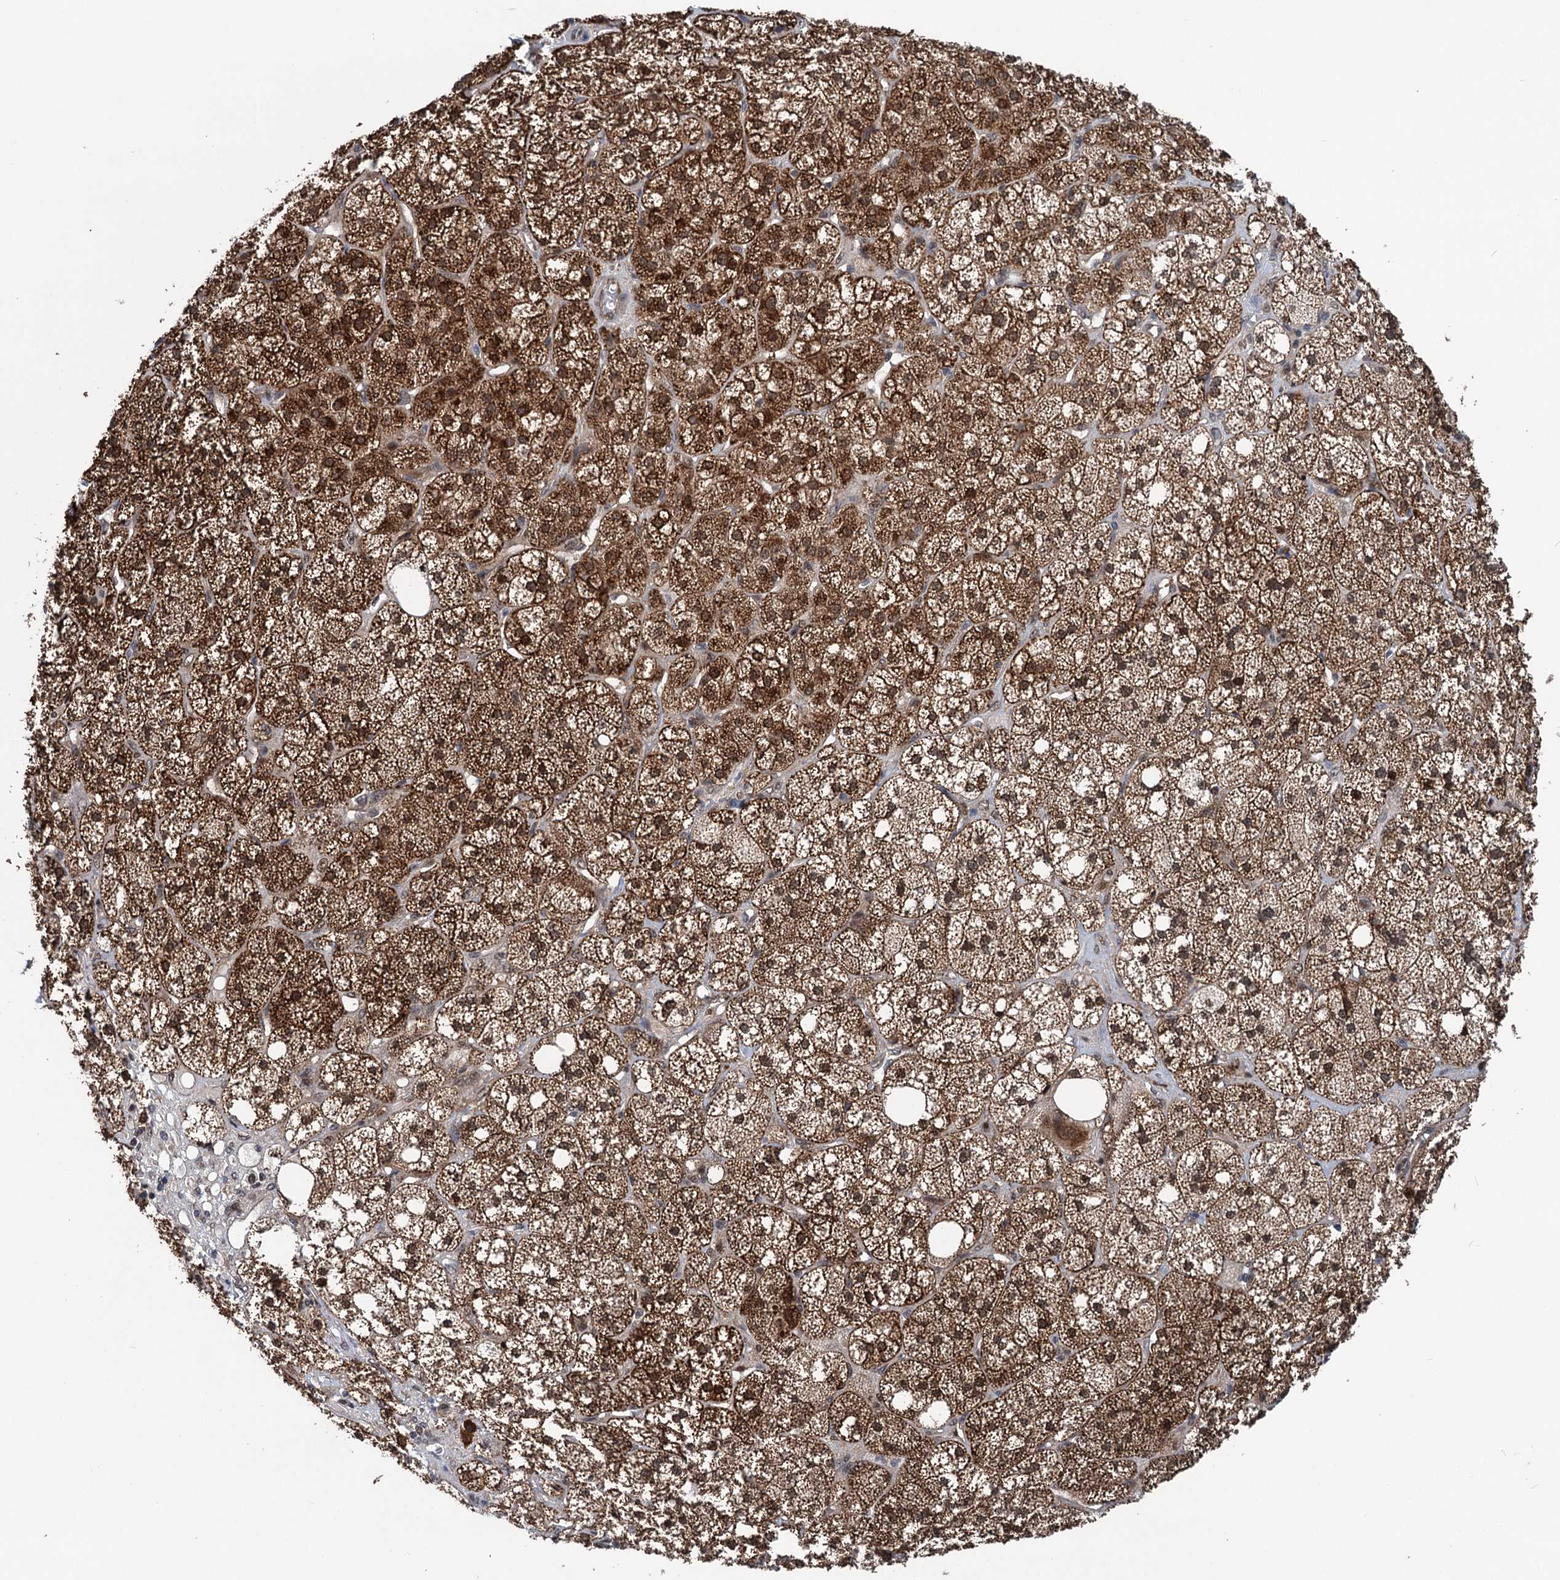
{"staining": {"intensity": "strong", "quantity": ">75%", "location": "cytoplasmic/membranous,nuclear"}, "tissue": "adrenal gland", "cell_type": "Glandular cells", "image_type": "normal", "snomed": [{"axis": "morphology", "description": "Normal tissue, NOS"}, {"axis": "topography", "description": "Adrenal gland"}], "caption": "DAB immunohistochemical staining of unremarkable human adrenal gland displays strong cytoplasmic/membranous,nuclear protein staining in about >75% of glandular cells. The staining was performed using DAB (3,3'-diaminobenzidine), with brown indicating positive protein expression. Nuclei are stained blue with hematoxylin.", "gene": "GPBP1", "patient": {"sex": "male", "age": 61}}